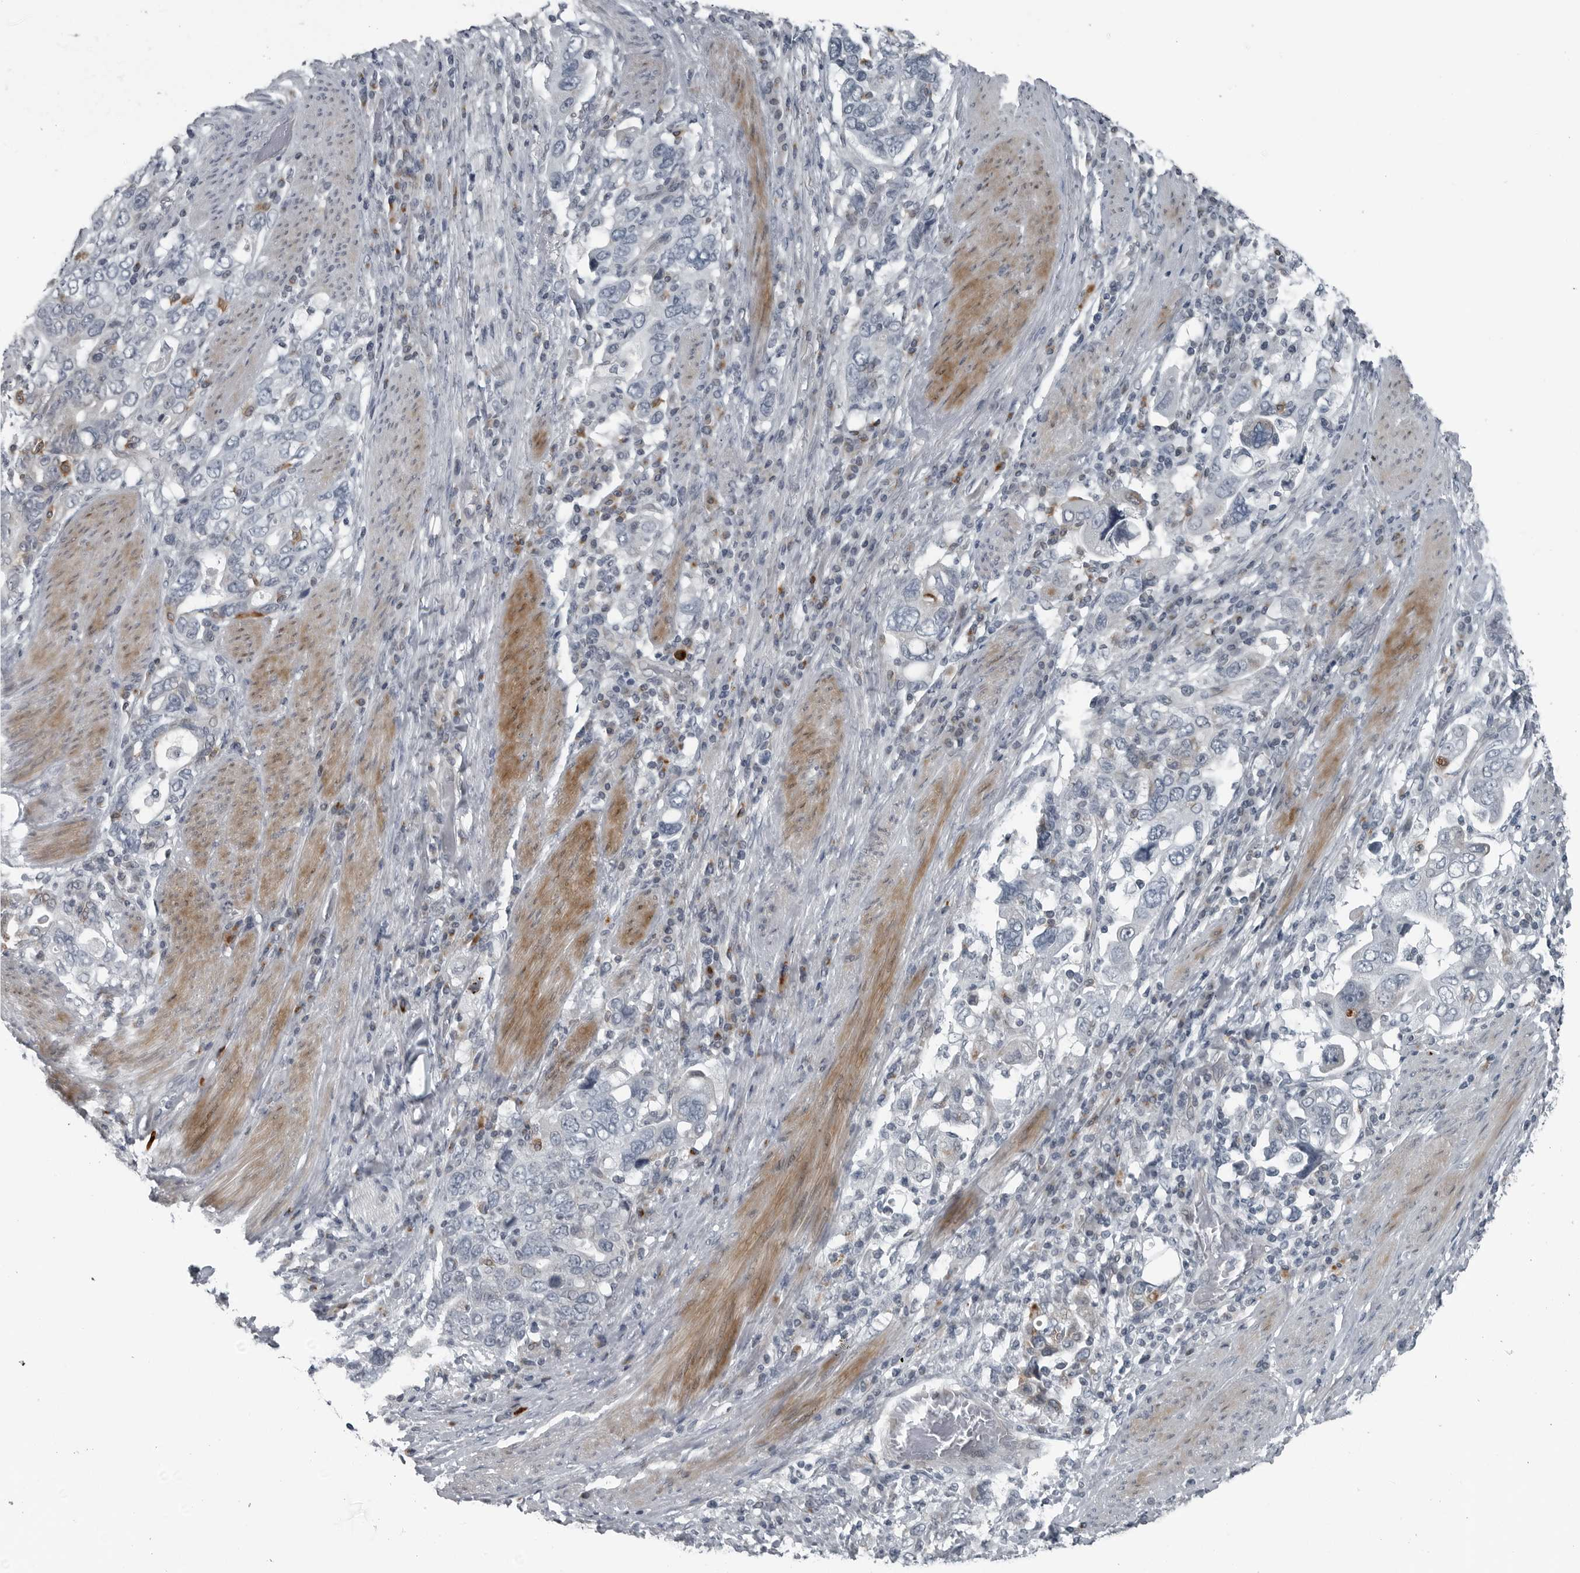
{"staining": {"intensity": "negative", "quantity": "none", "location": "none"}, "tissue": "stomach cancer", "cell_type": "Tumor cells", "image_type": "cancer", "snomed": [{"axis": "morphology", "description": "Adenocarcinoma, NOS"}, {"axis": "topography", "description": "Stomach, upper"}], "caption": "IHC histopathology image of stomach cancer (adenocarcinoma) stained for a protein (brown), which demonstrates no expression in tumor cells.", "gene": "GAK", "patient": {"sex": "male", "age": 62}}